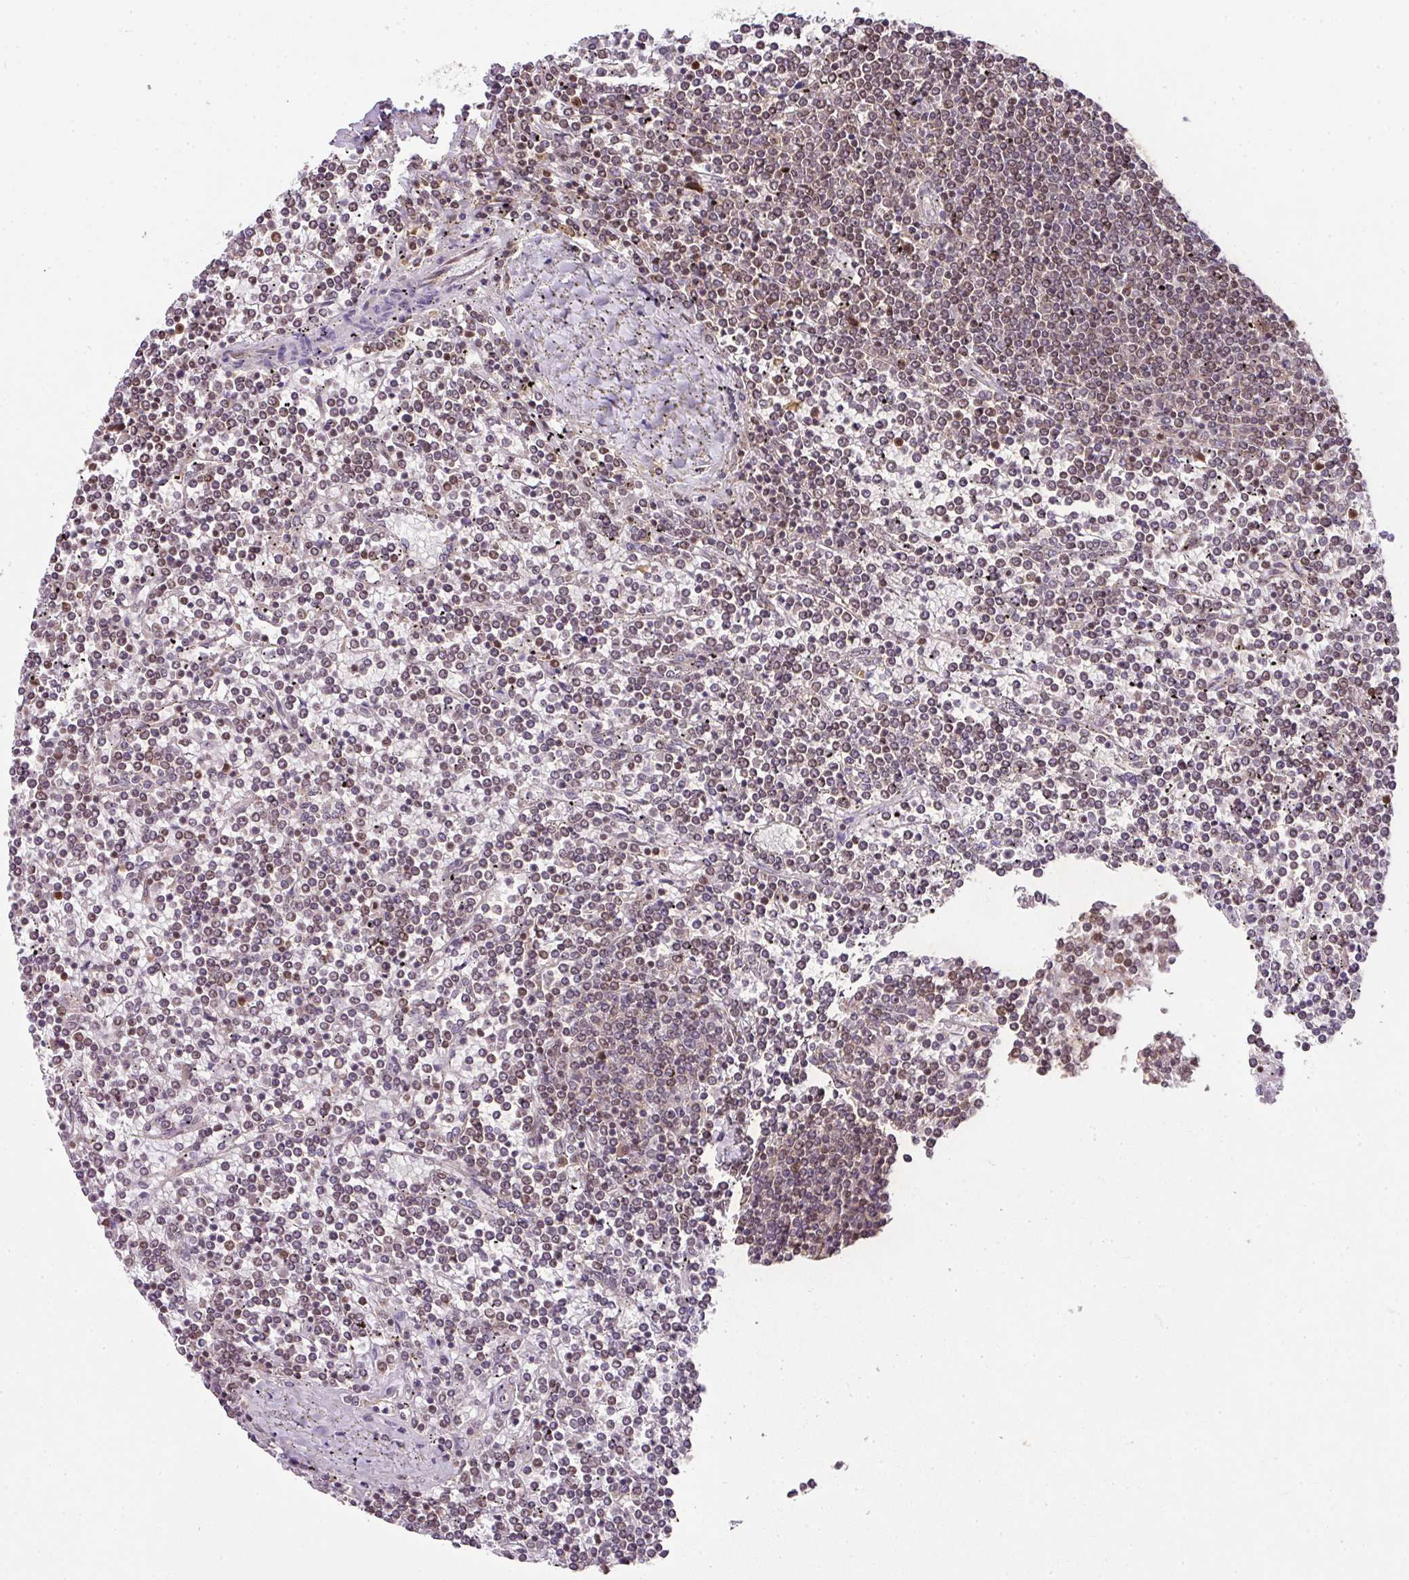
{"staining": {"intensity": "moderate", "quantity": "25%-75%", "location": "nuclear"}, "tissue": "lymphoma", "cell_type": "Tumor cells", "image_type": "cancer", "snomed": [{"axis": "morphology", "description": "Malignant lymphoma, non-Hodgkin's type, Low grade"}, {"axis": "topography", "description": "Spleen"}], "caption": "Human low-grade malignant lymphoma, non-Hodgkin's type stained with a protein marker displays moderate staining in tumor cells.", "gene": "PLK1", "patient": {"sex": "female", "age": 19}}